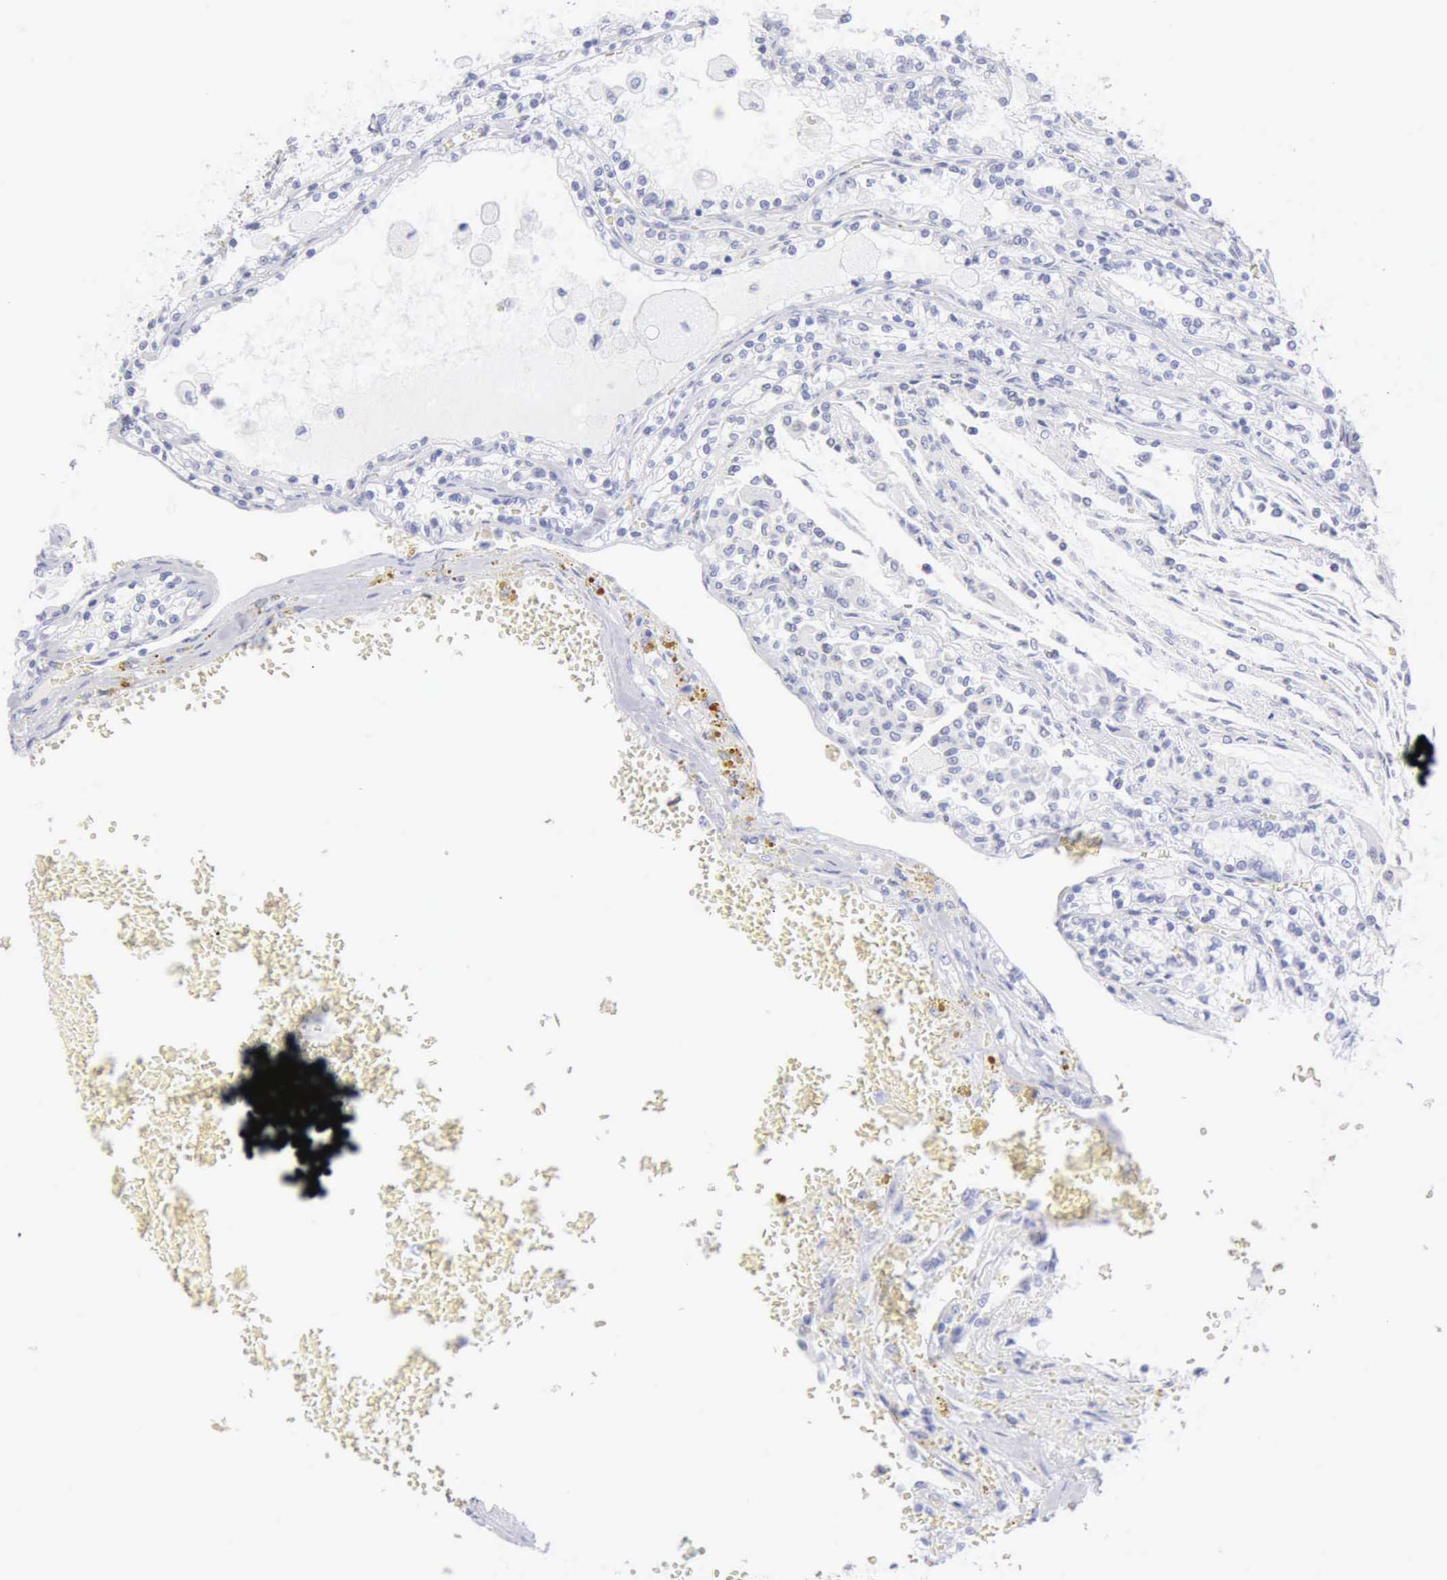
{"staining": {"intensity": "negative", "quantity": "none", "location": "none"}, "tissue": "renal cancer", "cell_type": "Tumor cells", "image_type": "cancer", "snomed": [{"axis": "morphology", "description": "Adenocarcinoma, NOS"}, {"axis": "topography", "description": "Kidney"}], "caption": "Immunohistochemistry histopathology image of human renal cancer stained for a protein (brown), which exhibits no staining in tumor cells.", "gene": "KRT10", "patient": {"sex": "female", "age": 56}}